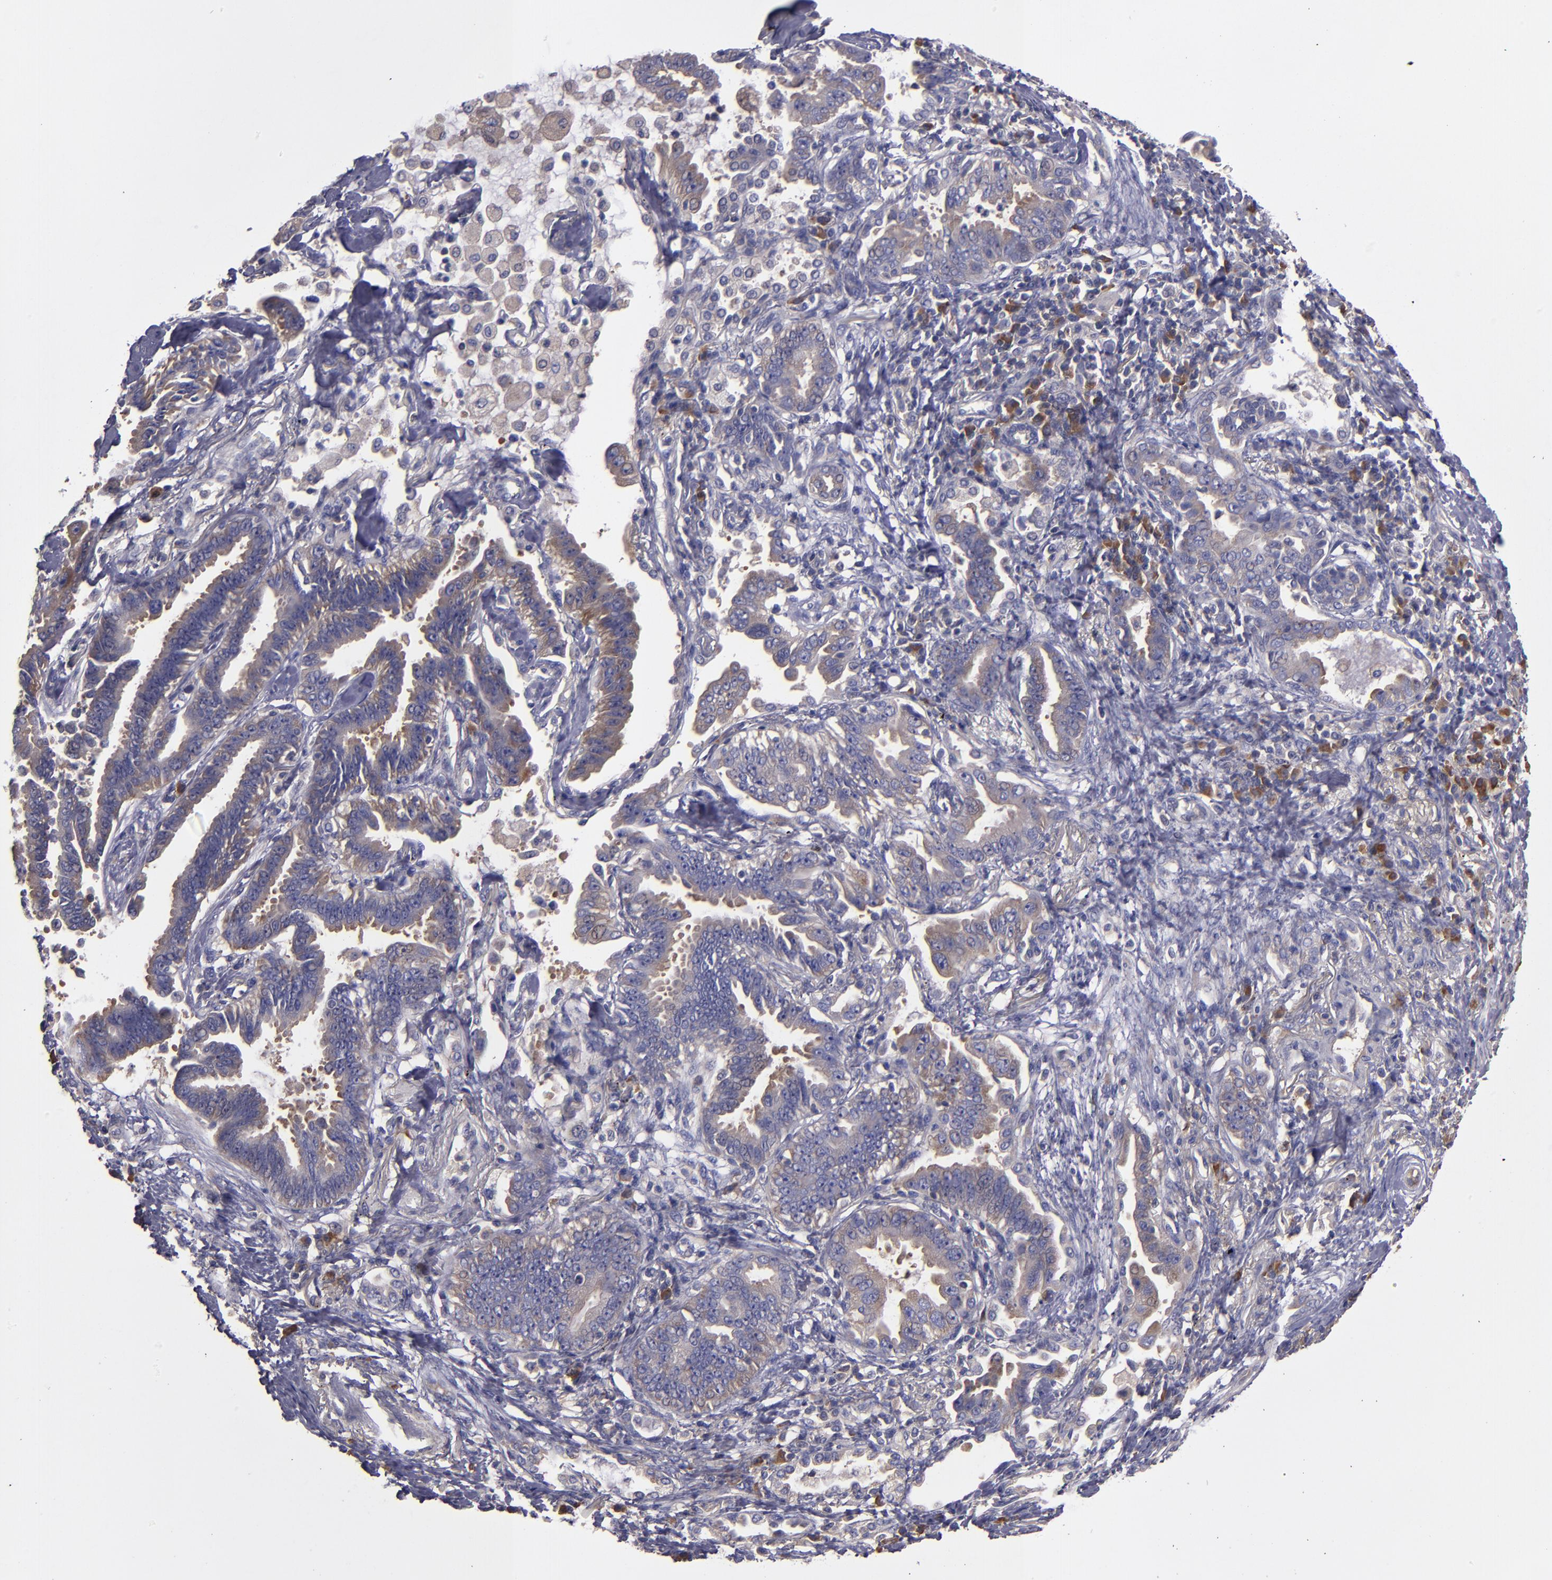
{"staining": {"intensity": "weak", "quantity": "25%-75%", "location": "cytoplasmic/membranous"}, "tissue": "lung cancer", "cell_type": "Tumor cells", "image_type": "cancer", "snomed": [{"axis": "morphology", "description": "Adenocarcinoma, NOS"}, {"axis": "topography", "description": "Lung"}], "caption": "IHC (DAB) staining of human lung cancer exhibits weak cytoplasmic/membranous protein positivity in approximately 25%-75% of tumor cells. The staining was performed using DAB (3,3'-diaminobenzidine), with brown indicating positive protein expression. Nuclei are stained blue with hematoxylin.", "gene": "CARS1", "patient": {"sex": "female", "age": 64}}